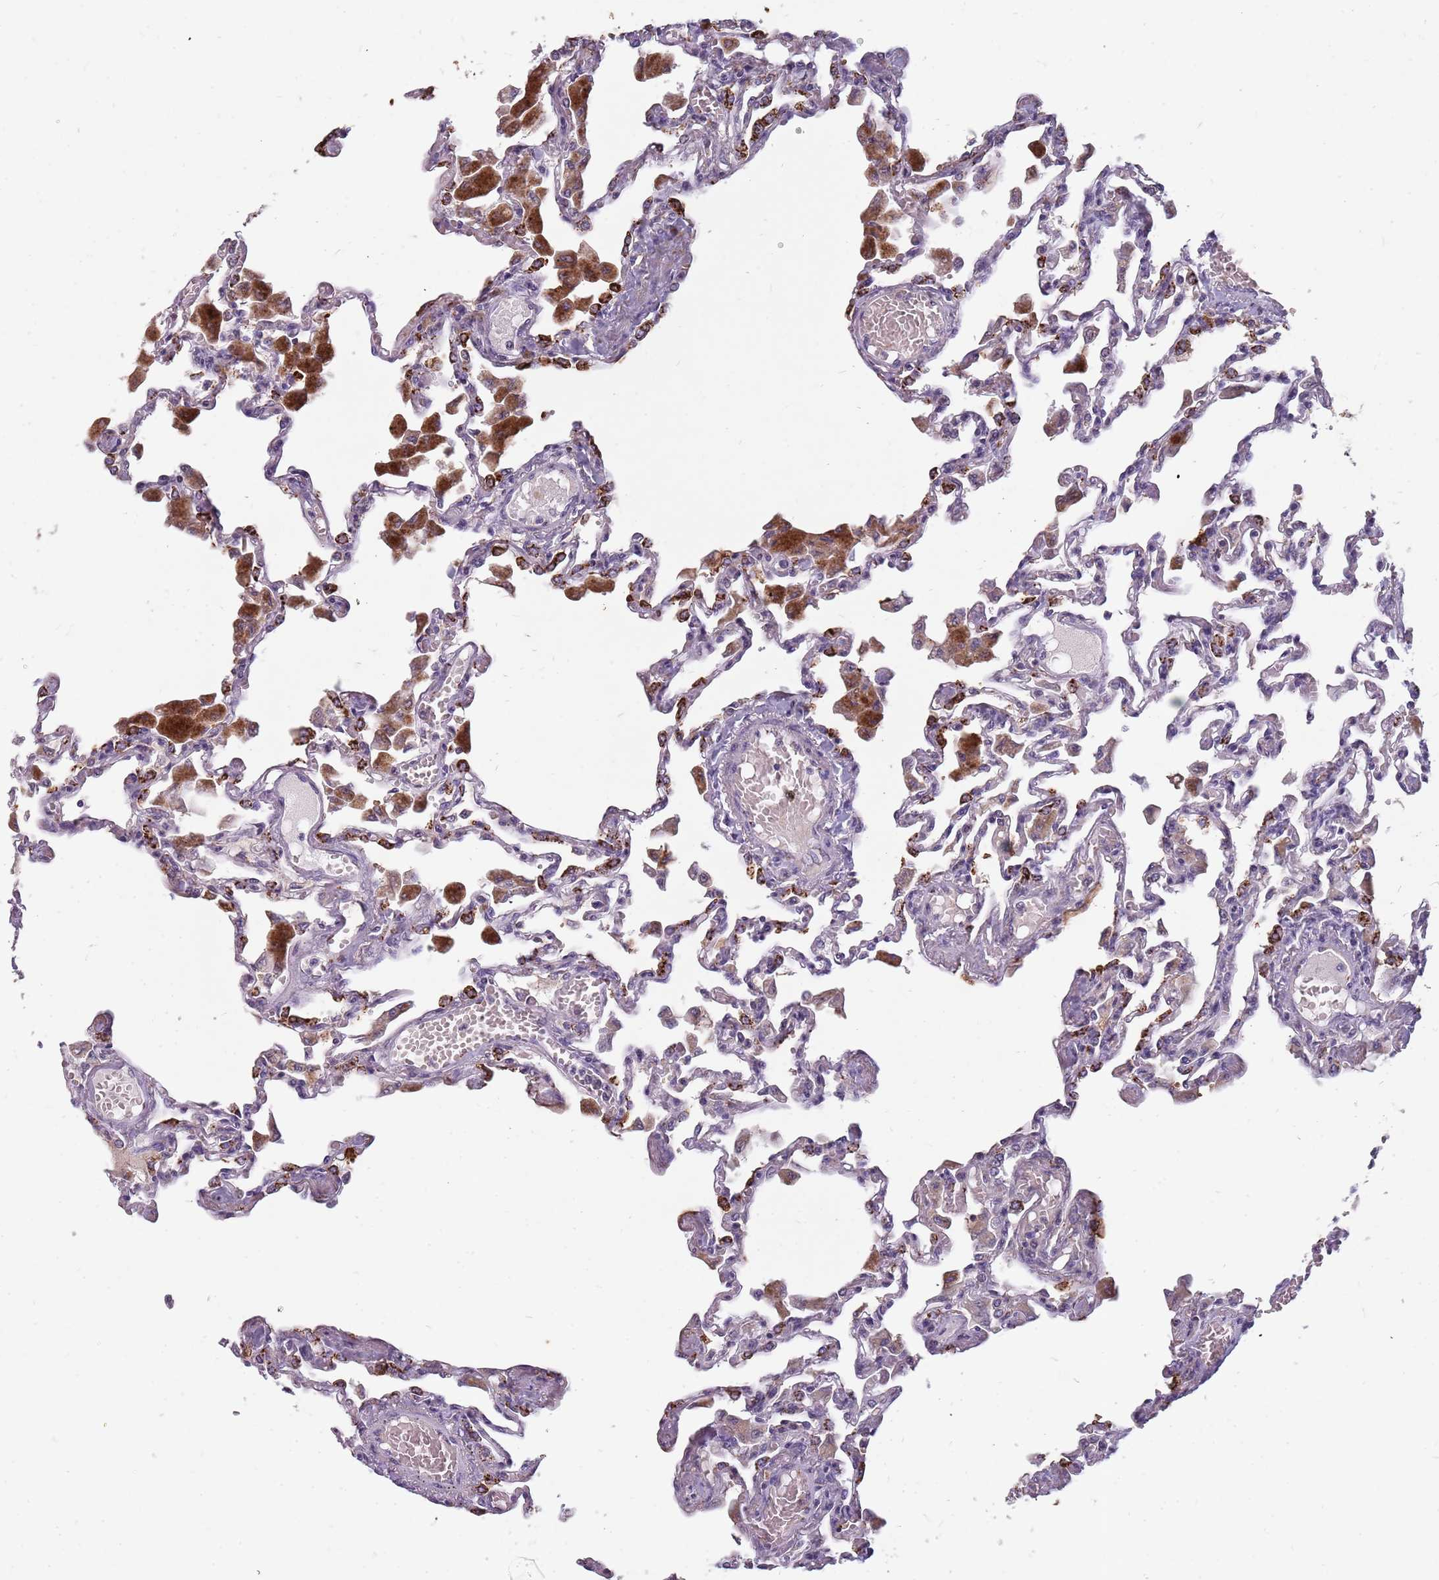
{"staining": {"intensity": "strong", "quantity": "<25%", "location": "cytoplasmic/membranous"}, "tissue": "lung", "cell_type": "Alveolar cells", "image_type": "normal", "snomed": [{"axis": "morphology", "description": "Normal tissue, NOS"}, {"axis": "topography", "description": "Bronchus"}, {"axis": "topography", "description": "Lung"}], "caption": "Immunohistochemistry micrograph of unremarkable lung: lung stained using immunohistochemistry (IHC) demonstrates medium levels of strong protein expression localized specifically in the cytoplasmic/membranous of alveolar cells, appearing as a cytoplasmic/membranous brown color.", "gene": "NEK6", "patient": {"sex": "female", "age": 49}}